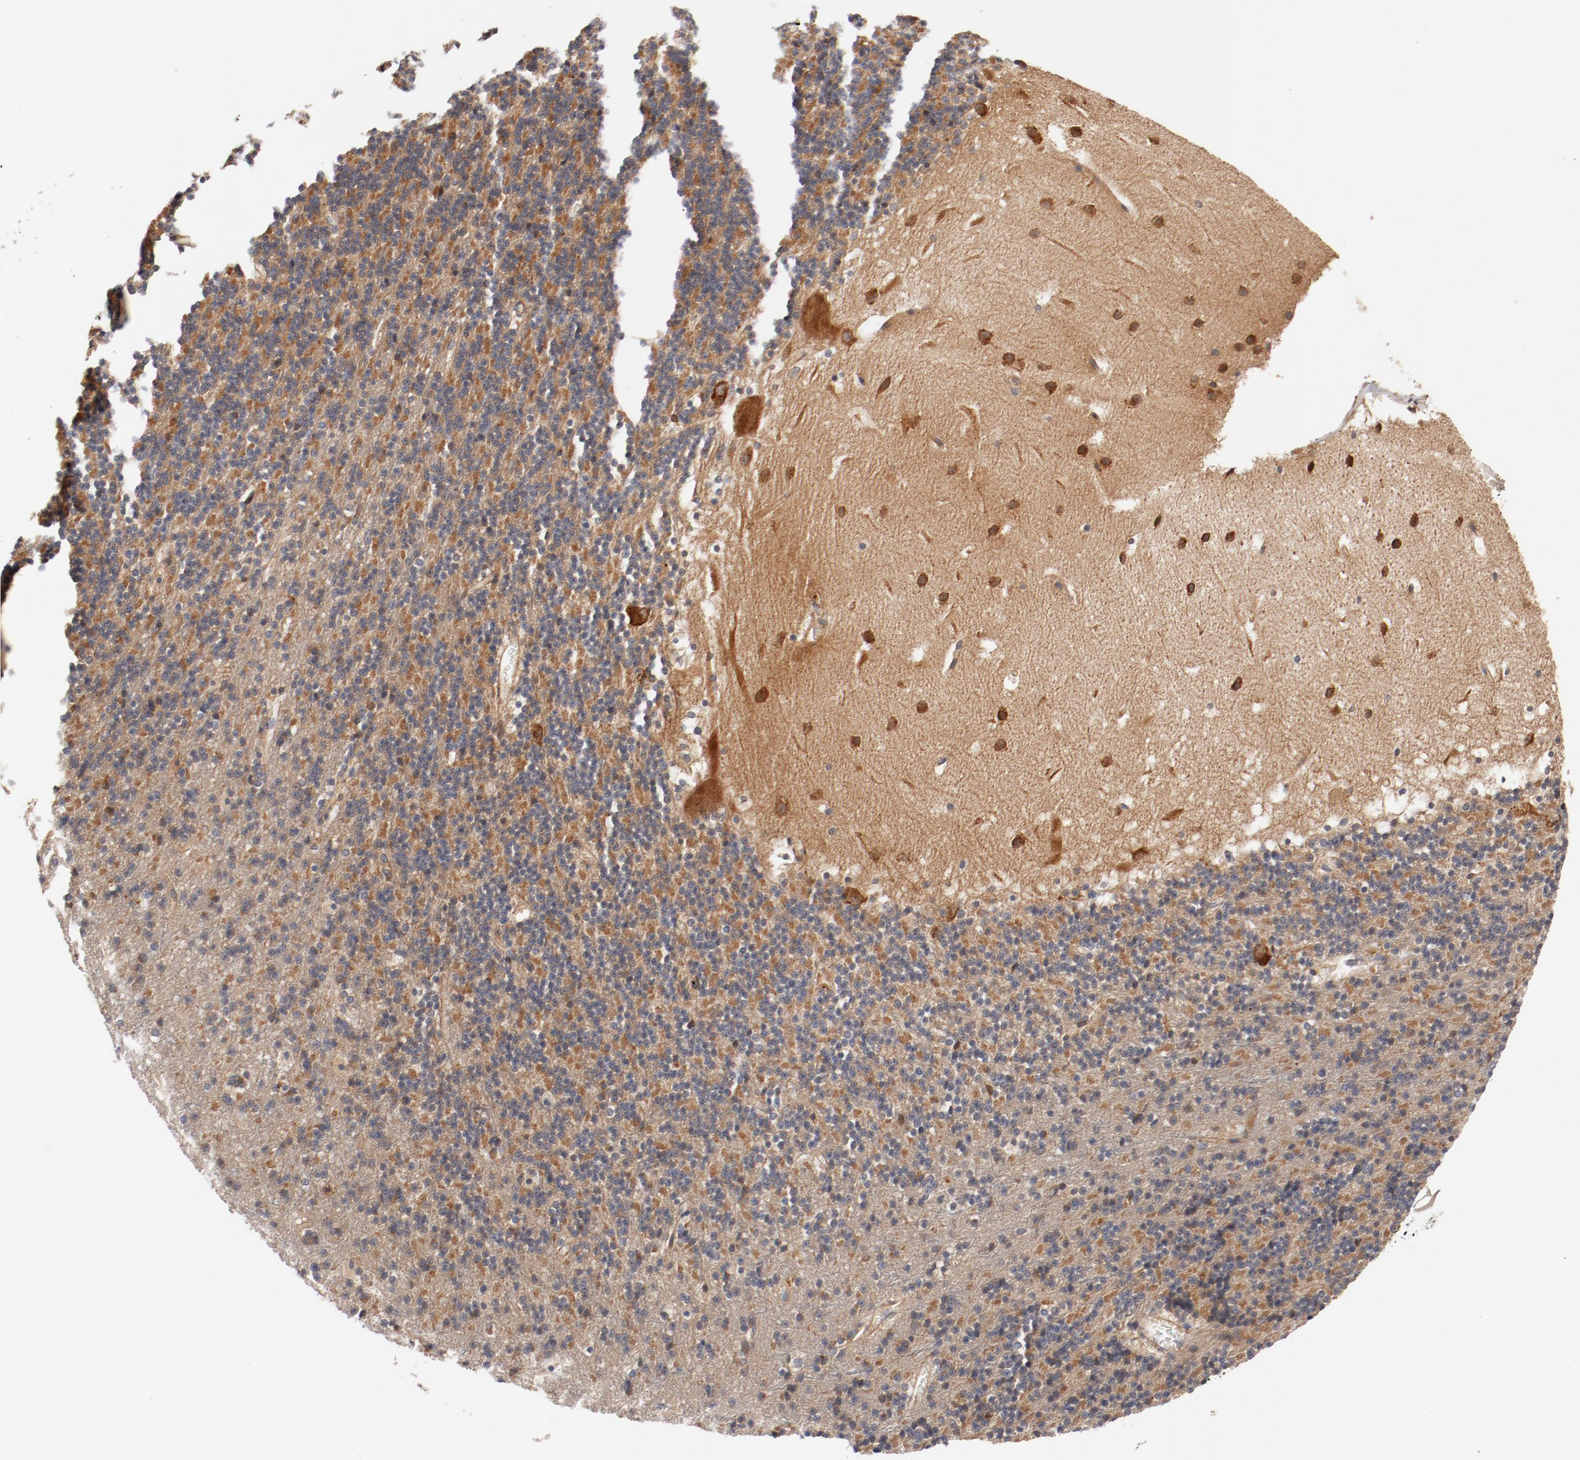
{"staining": {"intensity": "moderate", "quantity": ">75%", "location": "cytoplasmic/membranous"}, "tissue": "cerebellum", "cell_type": "Cells in granular layer", "image_type": "normal", "snomed": [{"axis": "morphology", "description": "Normal tissue, NOS"}, {"axis": "topography", "description": "Cerebellum"}], "caption": "An IHC photomicrograph of normal tissue is shown. Protein staining in brown shows moderate cytoplasmic/membranous positivity in cerebellum within cells in granular layer.", "gene": "PITPNM2", "patient": {"sex": "male", "age": 45}}